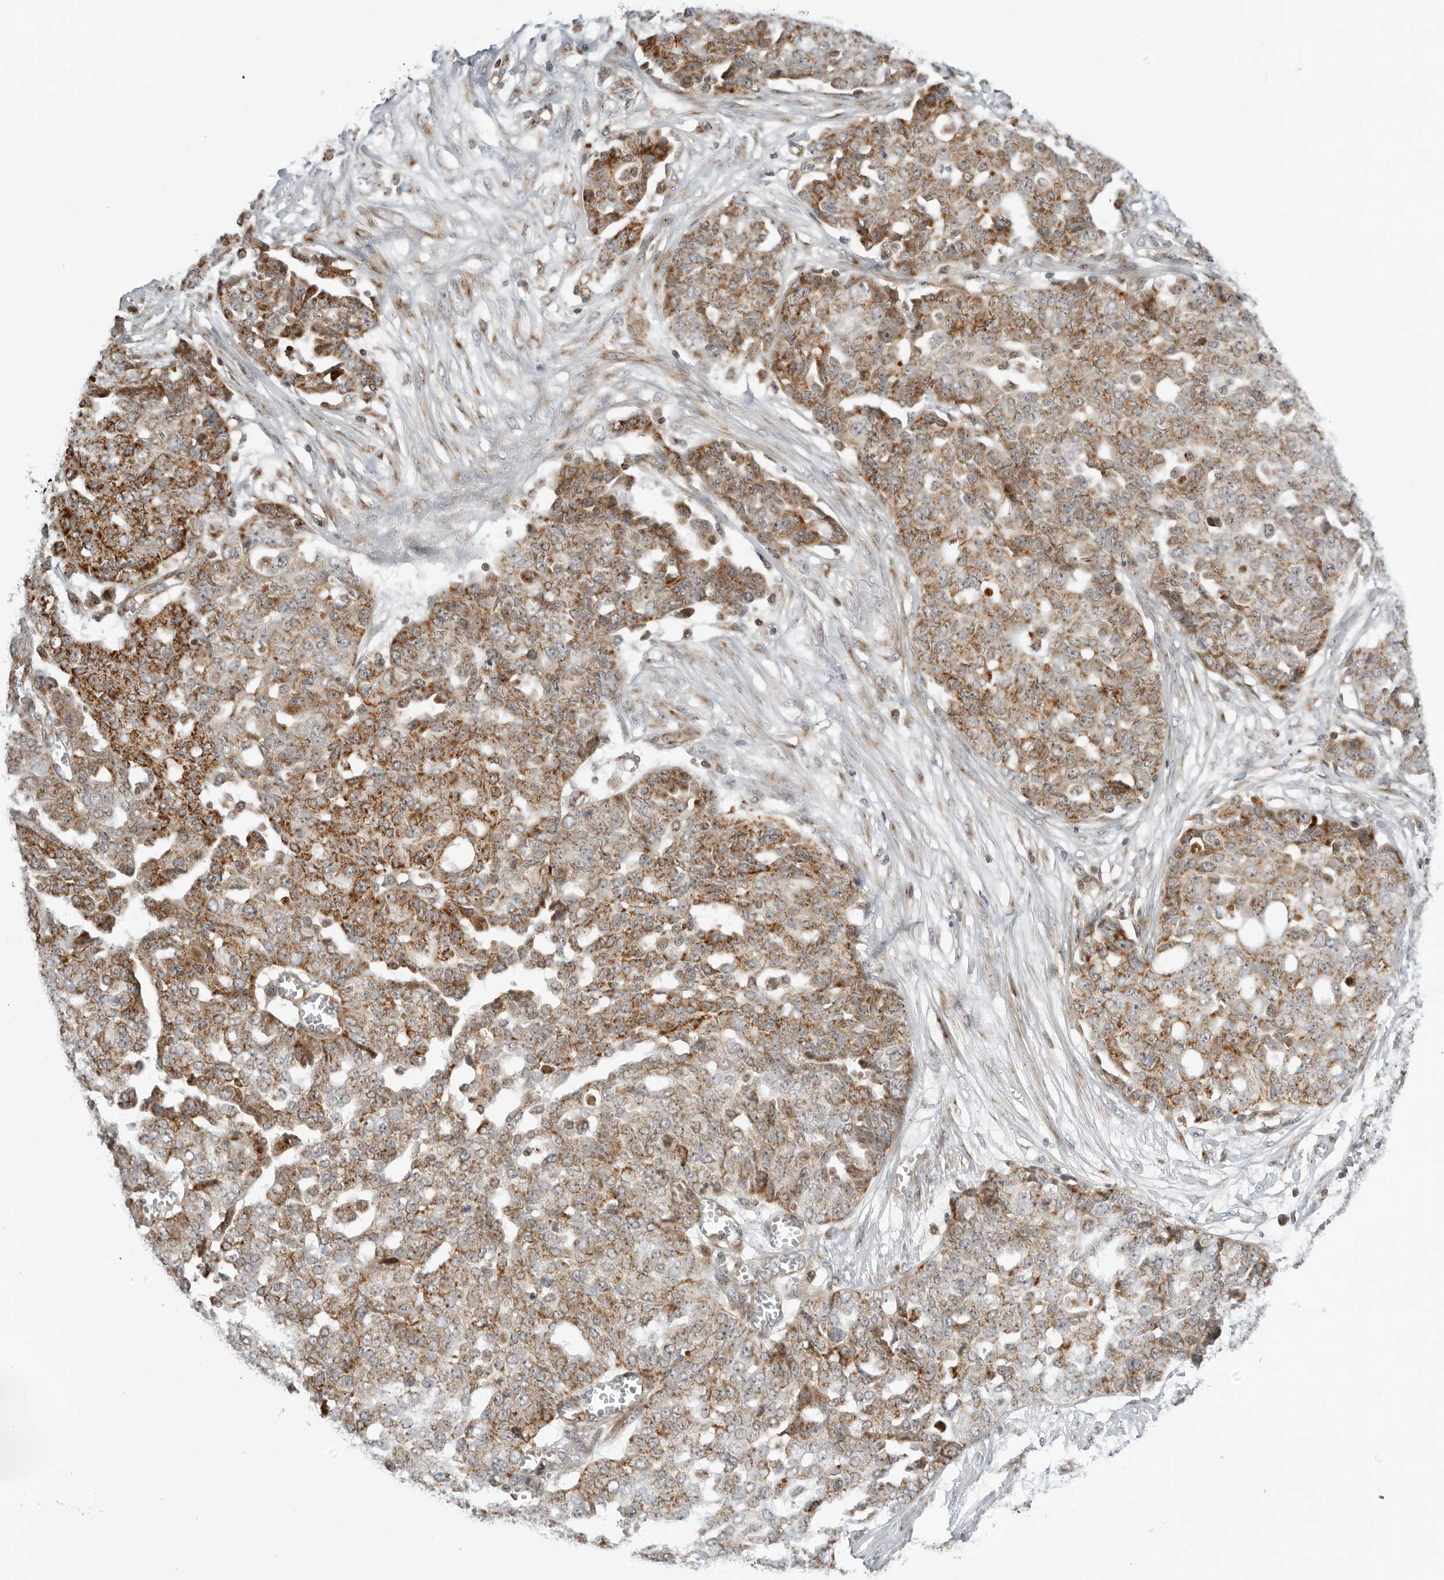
{"staining": {"intensity": "moderate", "quantity": ">75%", "location": "cytoplasmic/membranous"}, "tissue": "ovarian cancer", "cell_type": "Tumor cells", "image_type": "cancer", "snomed": [{"axis": "morphology", "description": "Cystadenocarcinoma, serous, NOS"}, {"axis": "topography", "description": "Soft tissue"}, {"axis": "topography", "description": "Ovary"}], "caption": "Ovarian cancer (serous cystadenocarcinoma) stained with immunohistochemistry displays moderate cytoplasmic/membranous positivity in about >75% of tumor cells.", "gene": "PEX2", "patient": {"sex": "female", "age": 57}}